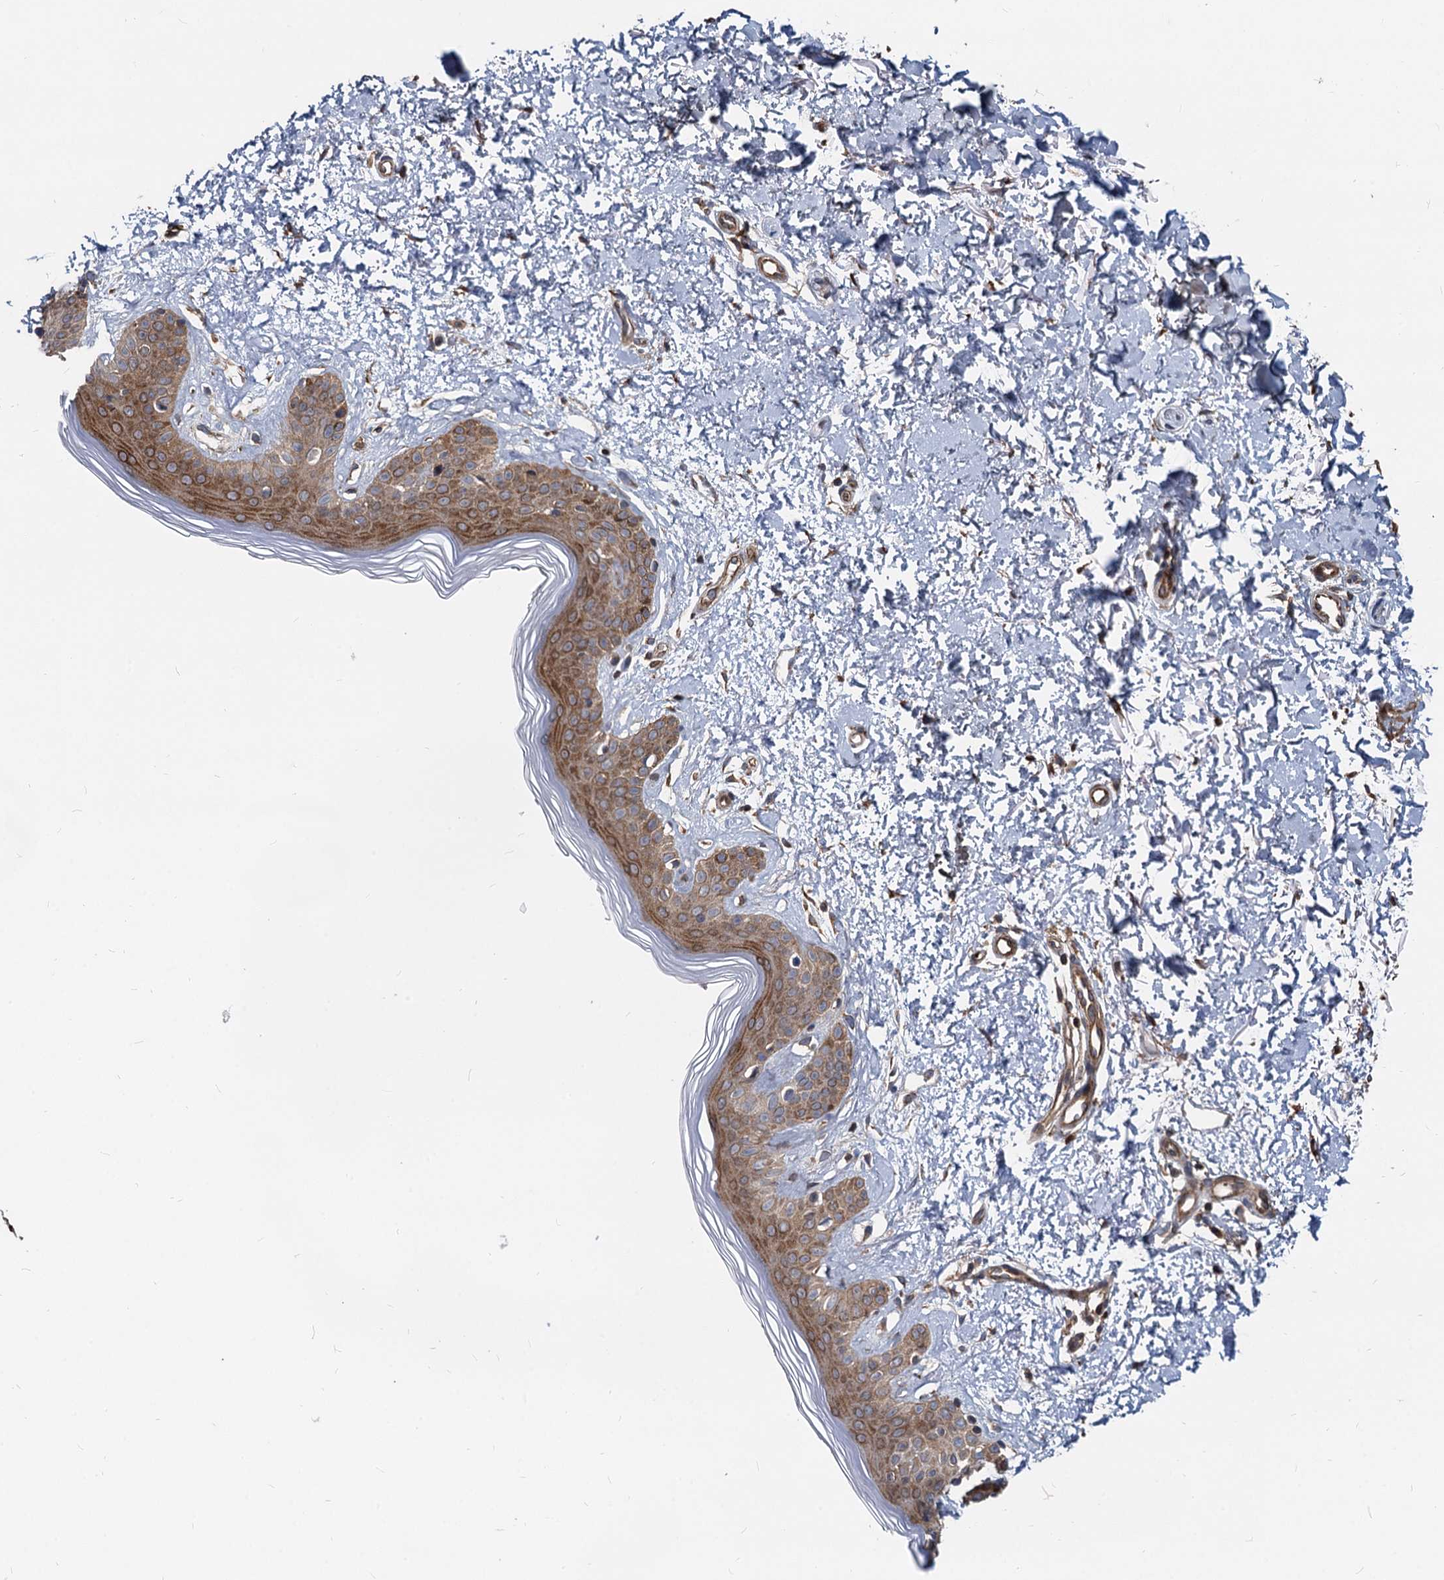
{"staining": {"intensity": "moderate", "quantity": "<25%", "location": "cytoplasmic/membranous"}, "tissue": "skin", "cell_type": "Fibroblasts", "image_type": "normal", "snomed": [{"axis": "morphology", "description": "Normal tissue, NOS"}, {"axis": "topography", "description": "Skin"}], "caption": "A histopathology image showing moderate cytoplasmic/membranous positivity in about <25% of fibroblasts in normal skin, as visualized by brown immunohistochemical staining.", "gene": "STIM1", "patient": {"sex": "female", "age": 64}}